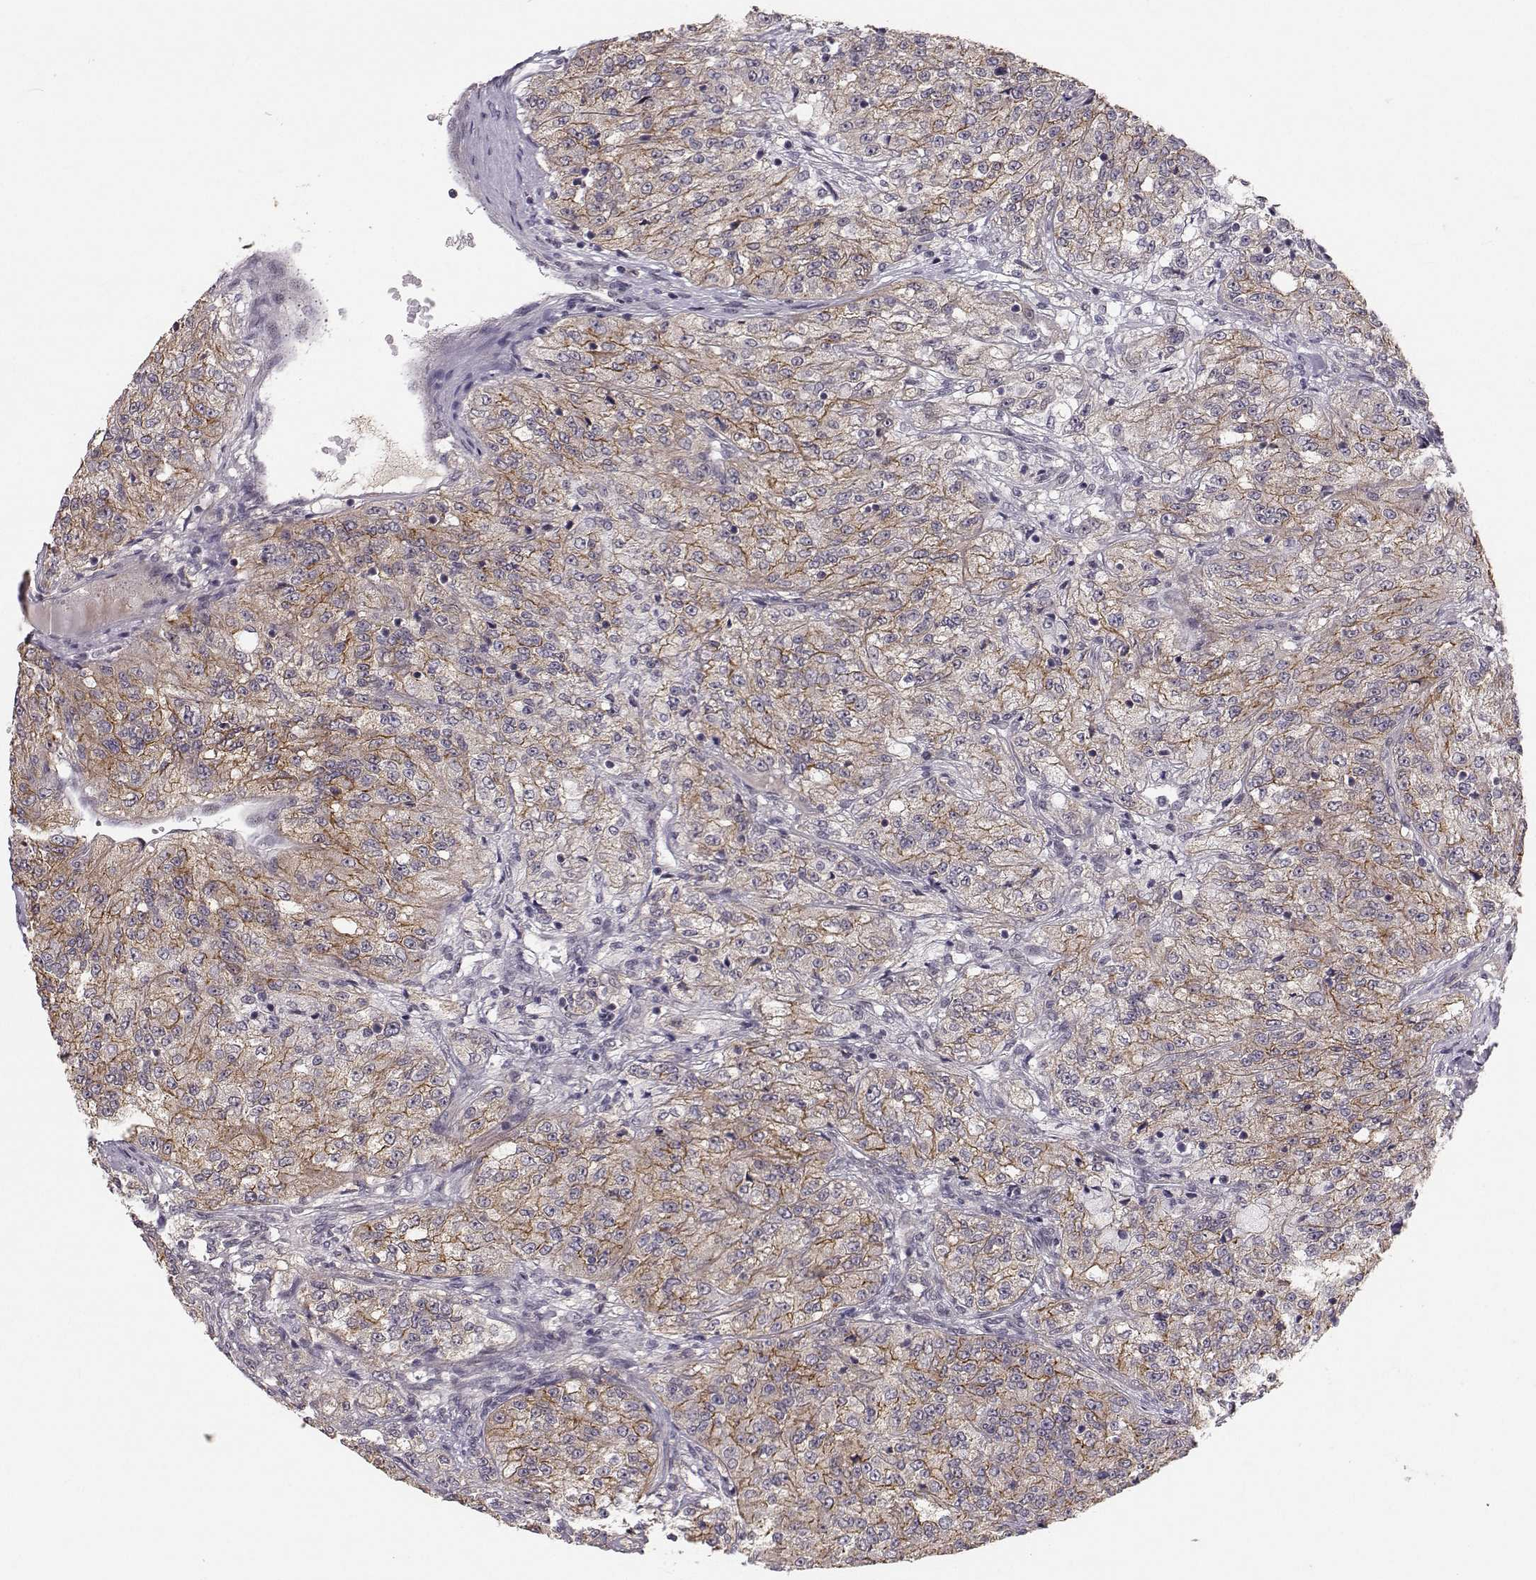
{"staining": {"intensity": "moderate", "quantity": "25%-75%", "location": "cytoplasmic/membranous"}, "tissue": "renal cancer", "cell_type": "Tumor cells", "image_type": "cancer", "snomed": [{"axis": "morphology", "description": "Adenocarcinoma, NOS"}, {"axis": "topography", "description": "Kidney"}], "caption": "This histopathology image shows immunohistochemistry (IHC) staining of human adenocarcinoma (renal), with medium moderate cytoplasmic/membranous positivity in about 25%-75% of tumor cells.", "gene": "PLEKHG3", "patient": {"sex": "female", "age": 63}}